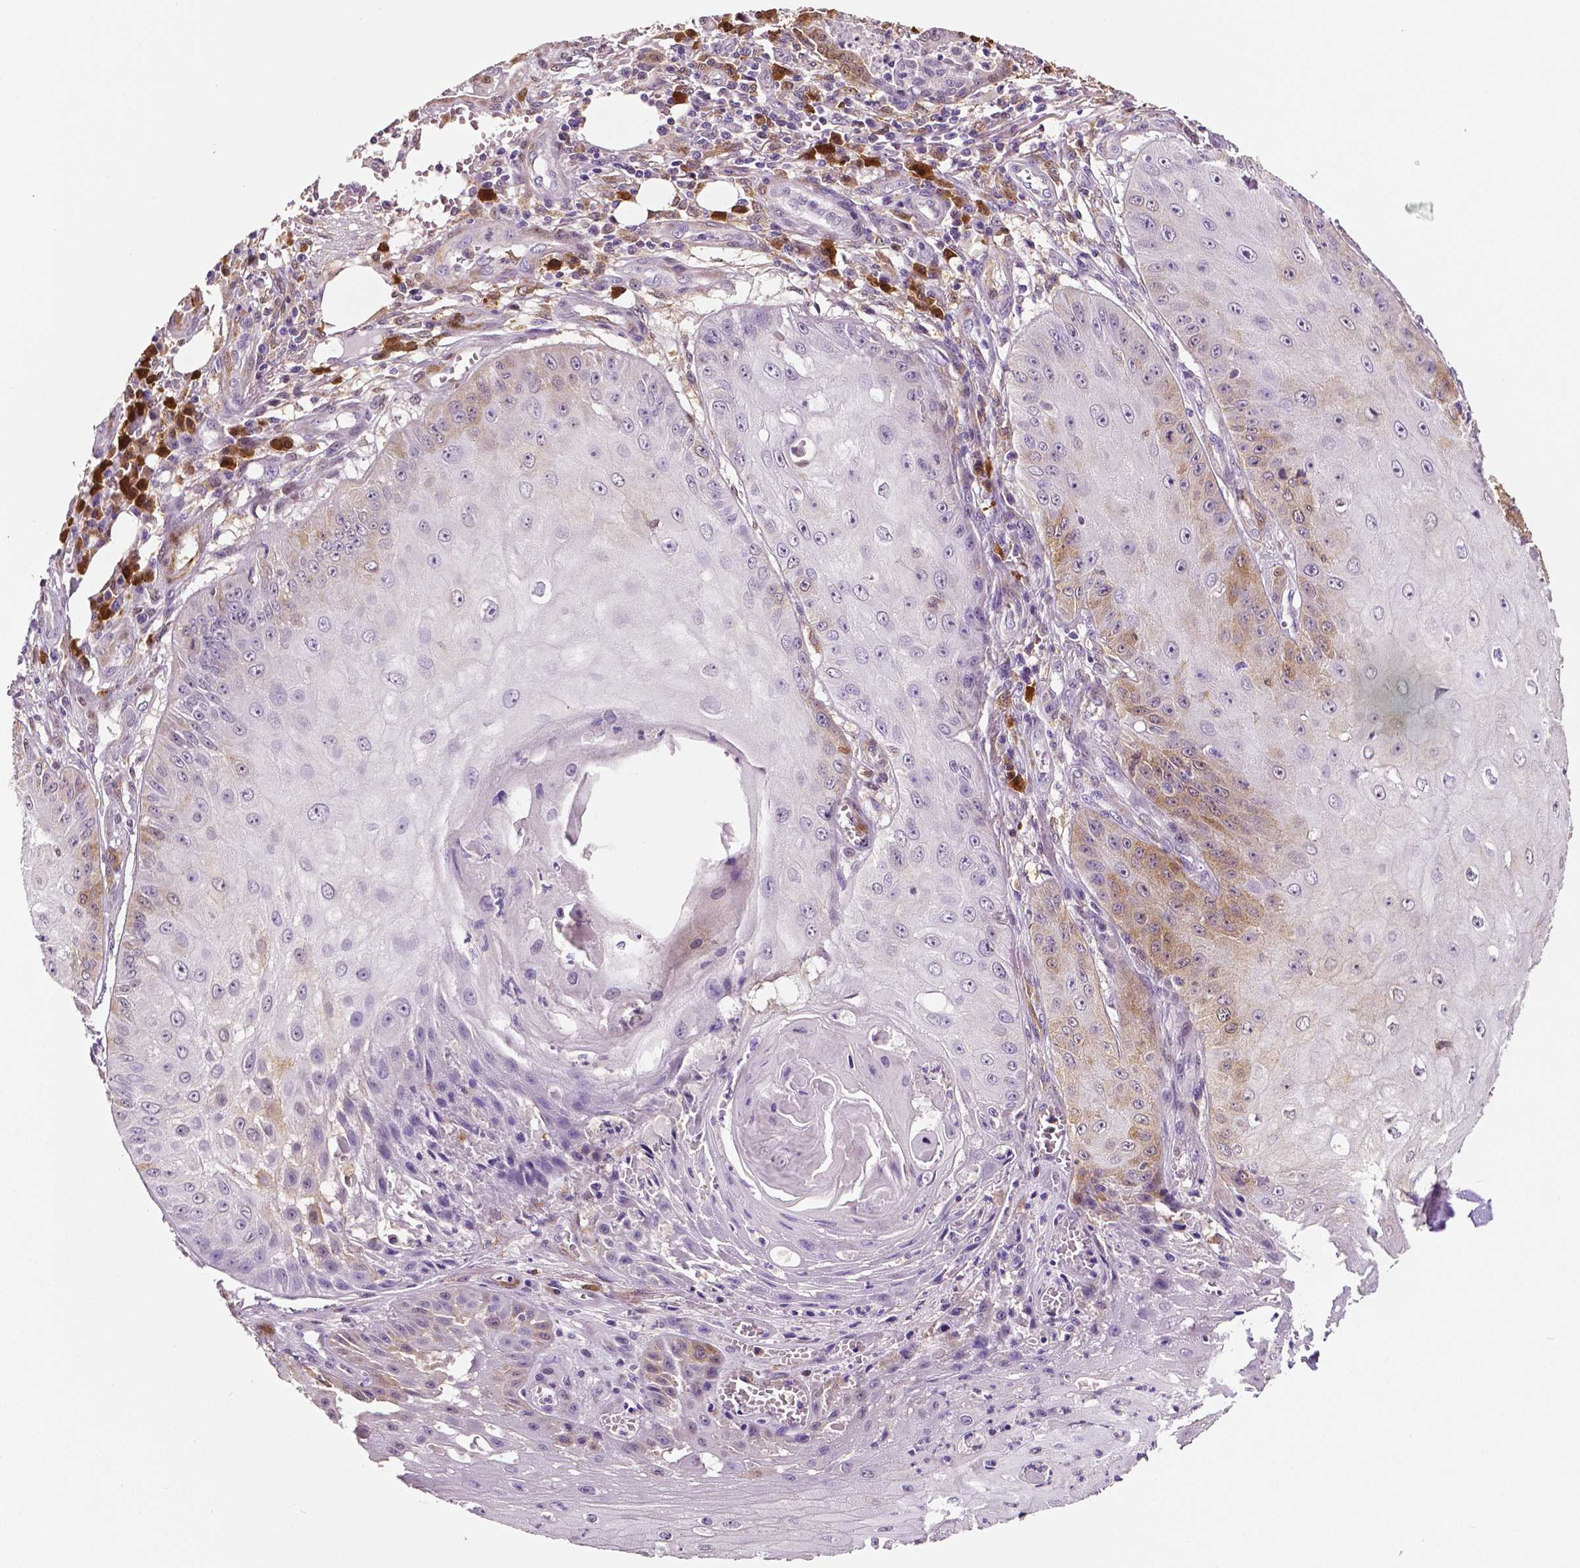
{"staining": {"intensity": "weak", "quantity": "<25%", "location": "cytoplasmic/membranous"}, "tissue": "skin cancer", "cell_type": "Tumor cells", "image_type": "cancer", "snomed": [{"axis": "morphology", "description": "Squamous cell carcinoma, NOS"}, {"axis": "topography", "description": "Skin"}], "caption": "Immunohistochemical staining of human skin cancer (squamous cell carcinoma) shows no significant positivity in tumor cells.", "gene": "PHGDH", "patient": {"sex": "male", "age": 70}}